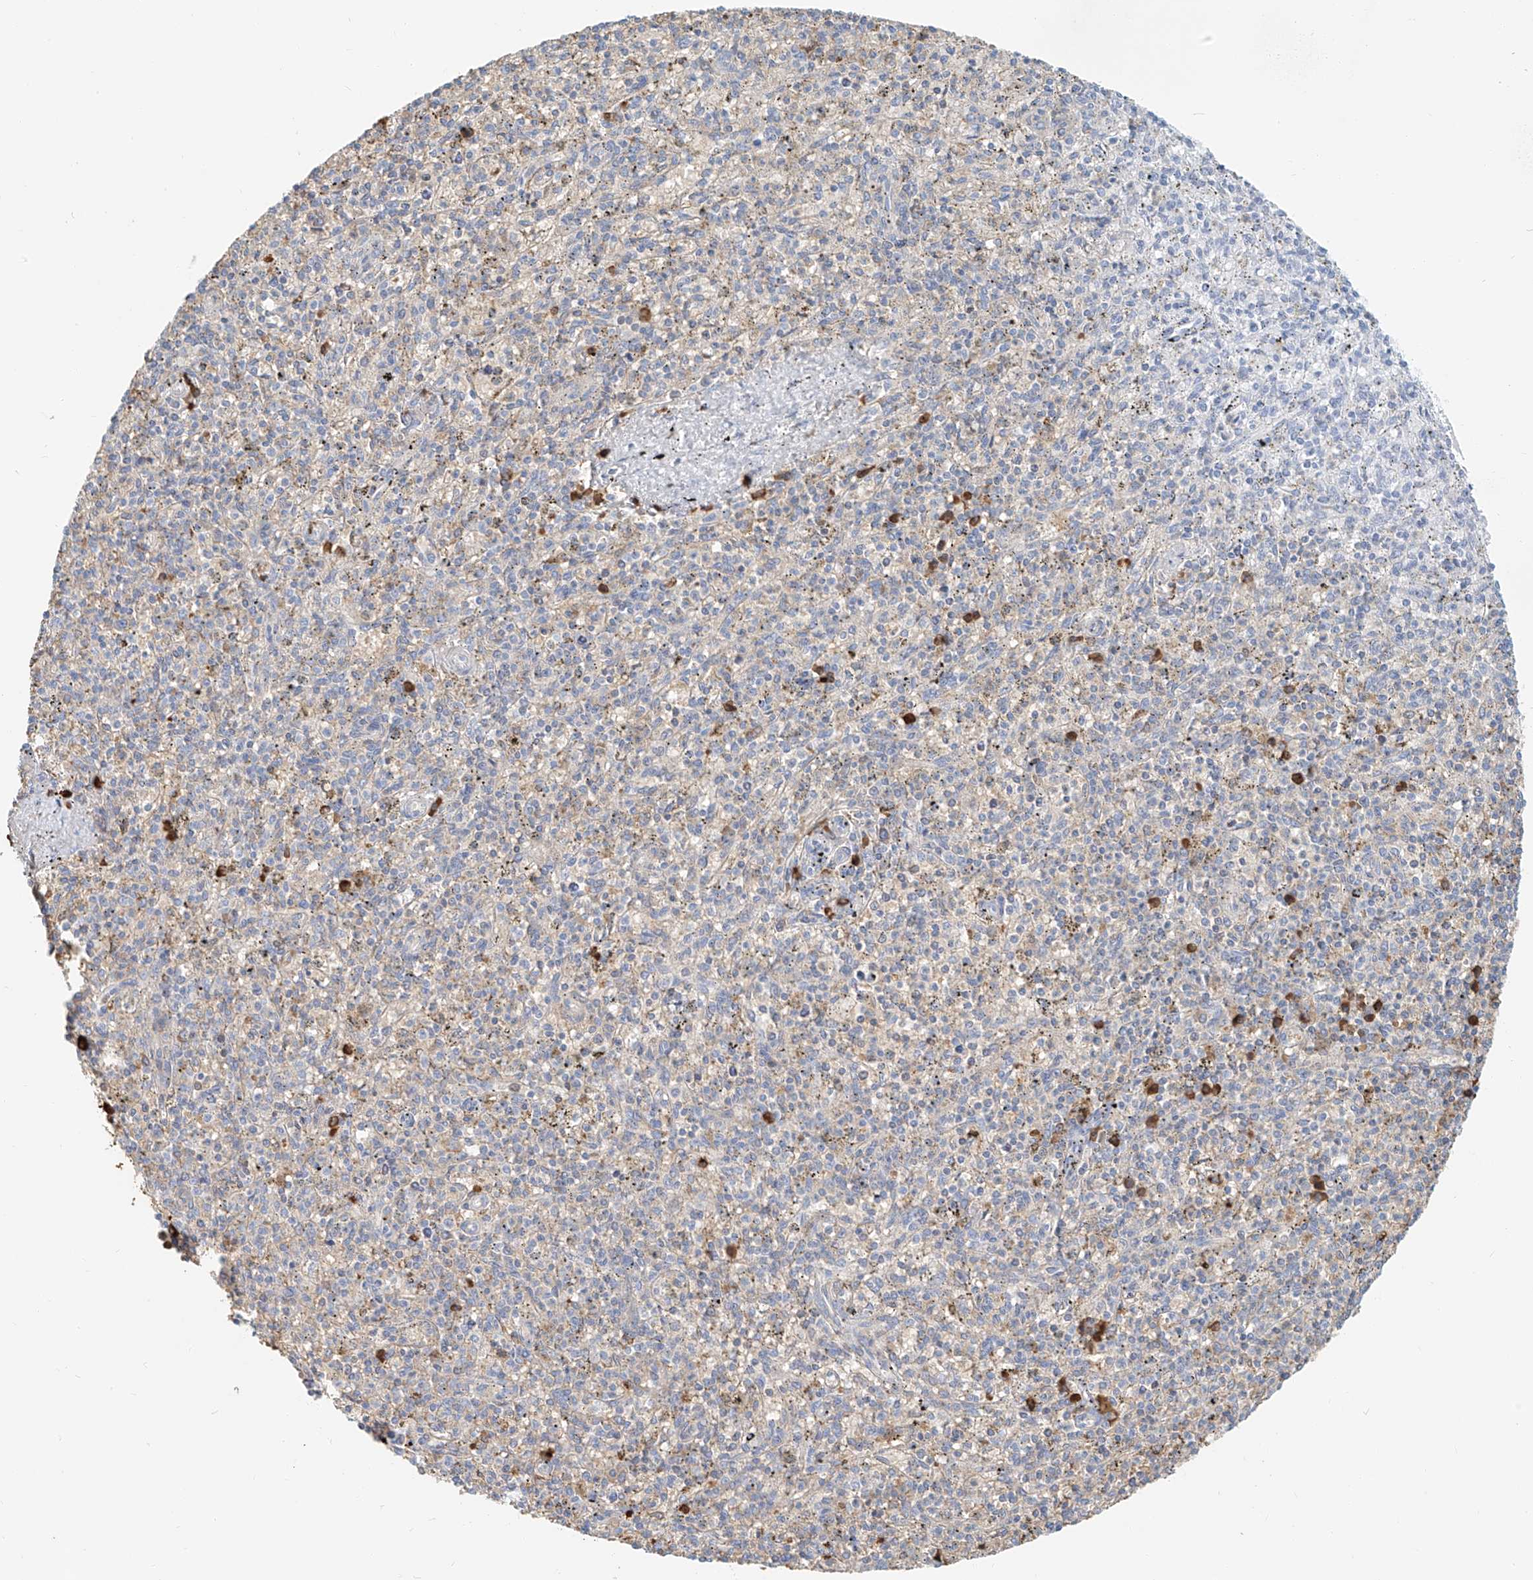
{"staining": {"intensity": "strong", "quantity": "<25%", "location": "cytoplasmic/membranous"}, "tissue": "spleen", "cell_type": "Cells in red pulp", "image_type": "normal", "snomed": [{"axis": "morphology", "description": "Normal tissue, NOS"}, {"axis": "topography", "description": "Spleen"}], "caption": "Strong cytoplasmic/membranous positivity is appreciated in about <25% of cells in red pulp in unremarkable spleen. (IHC, brightfield microscopy, high magnification).", "gene": "ZFP30", "patient": {"sex": "male", "age": 72}}